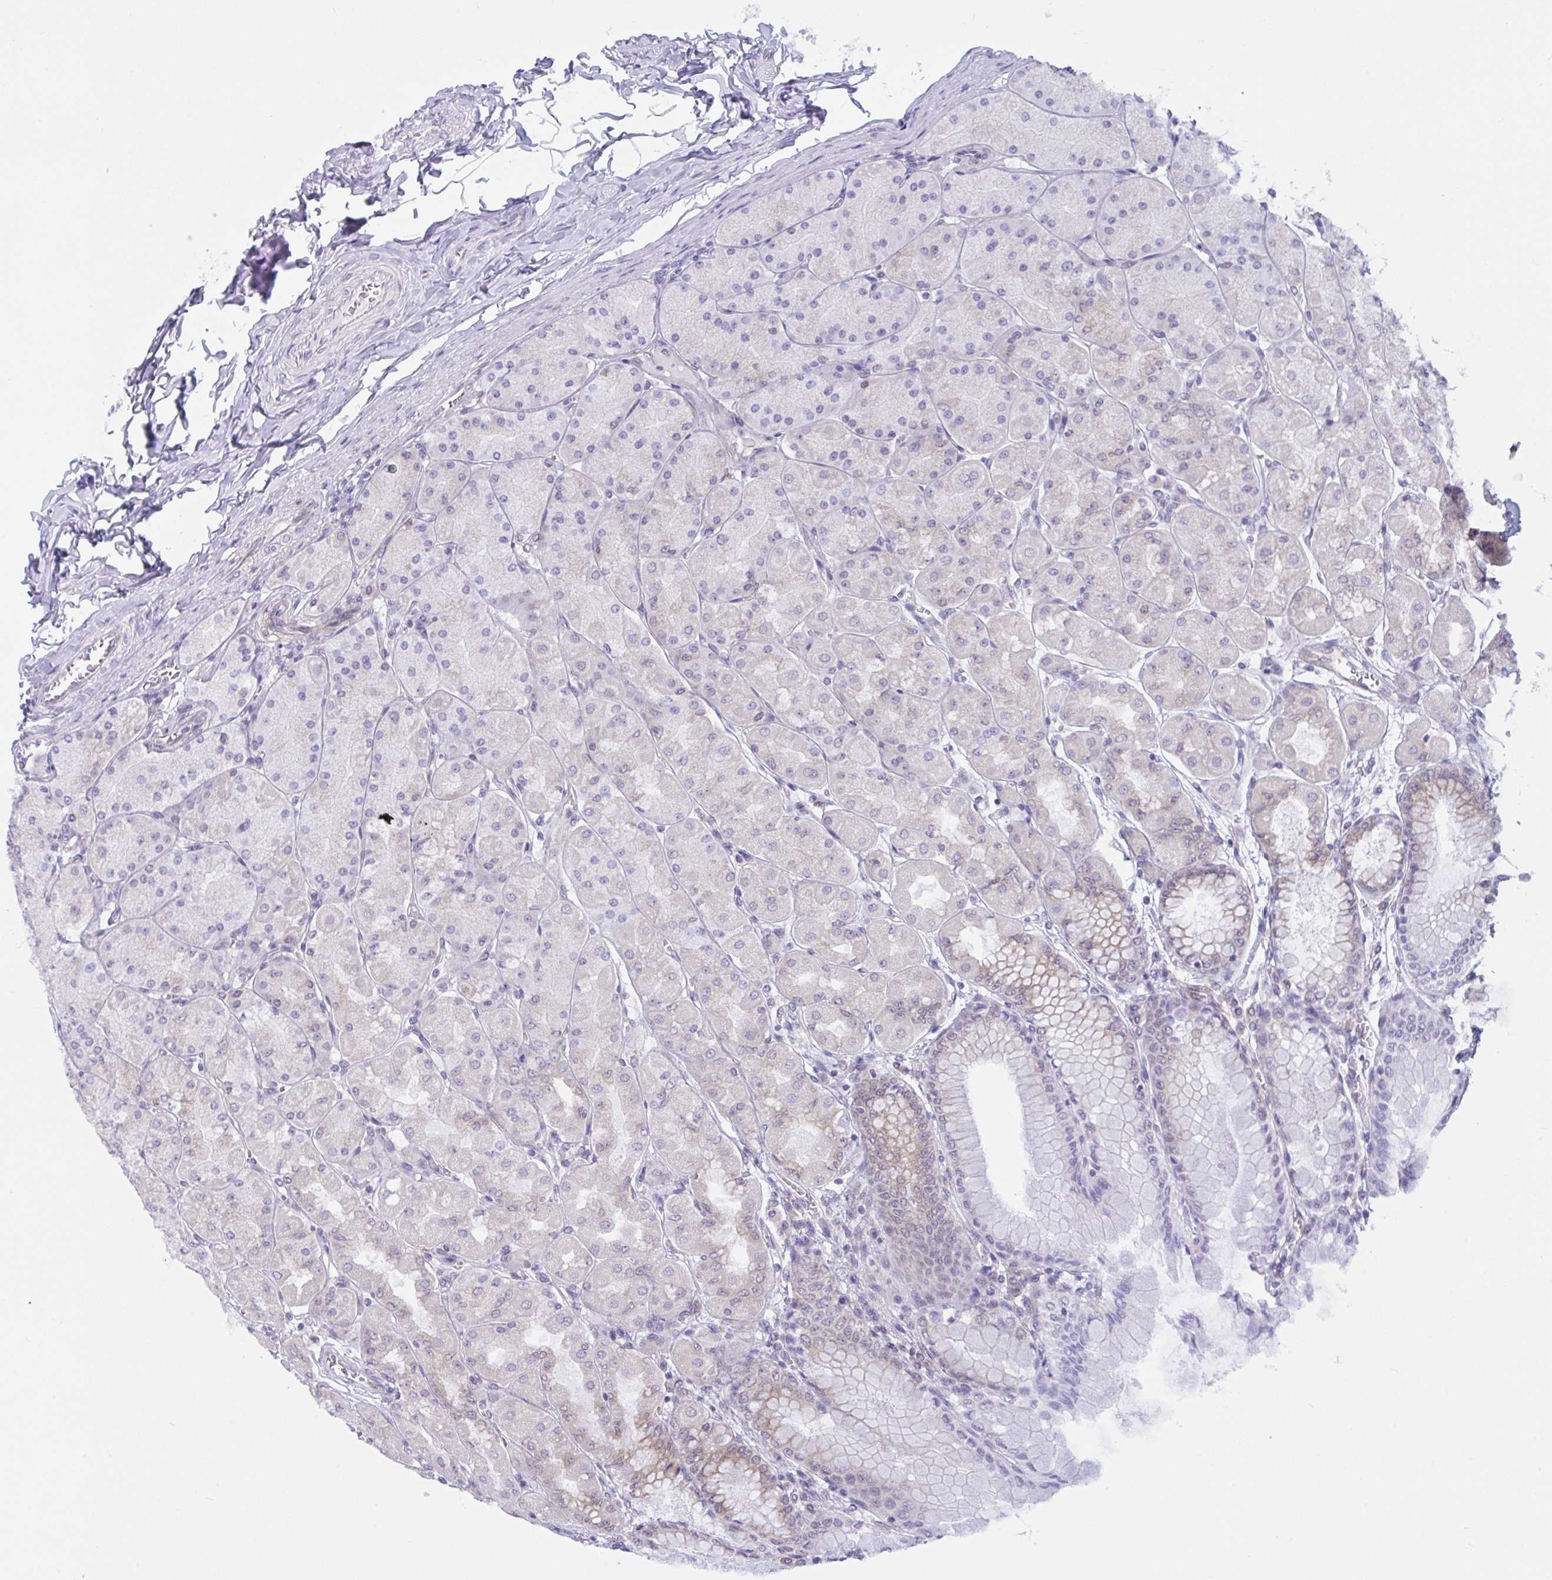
{"staining": {"intensity": "weak", "quantity": "<25%", "location": "cytoplasmic/membranous"}, "tissue": "stomach", "cell_type": "Glandular cells", "image_type": "normal", "snomed": [{"axis": "morphology", "description": "Normal tissue, NOS"}, {"axis": "topography", "description": "Stomach, upper"}], "caption": "A micrograph of human stomach is negative for staining in glandular cells. Brightfield microscopy of IHC stained with DAB (3,3'-diaminobenzidine) (brown) and hematoxylin (blue), captured at high magnification.", "gene": "CAMLG", "patient": {"sex": "female", "age": 56}}